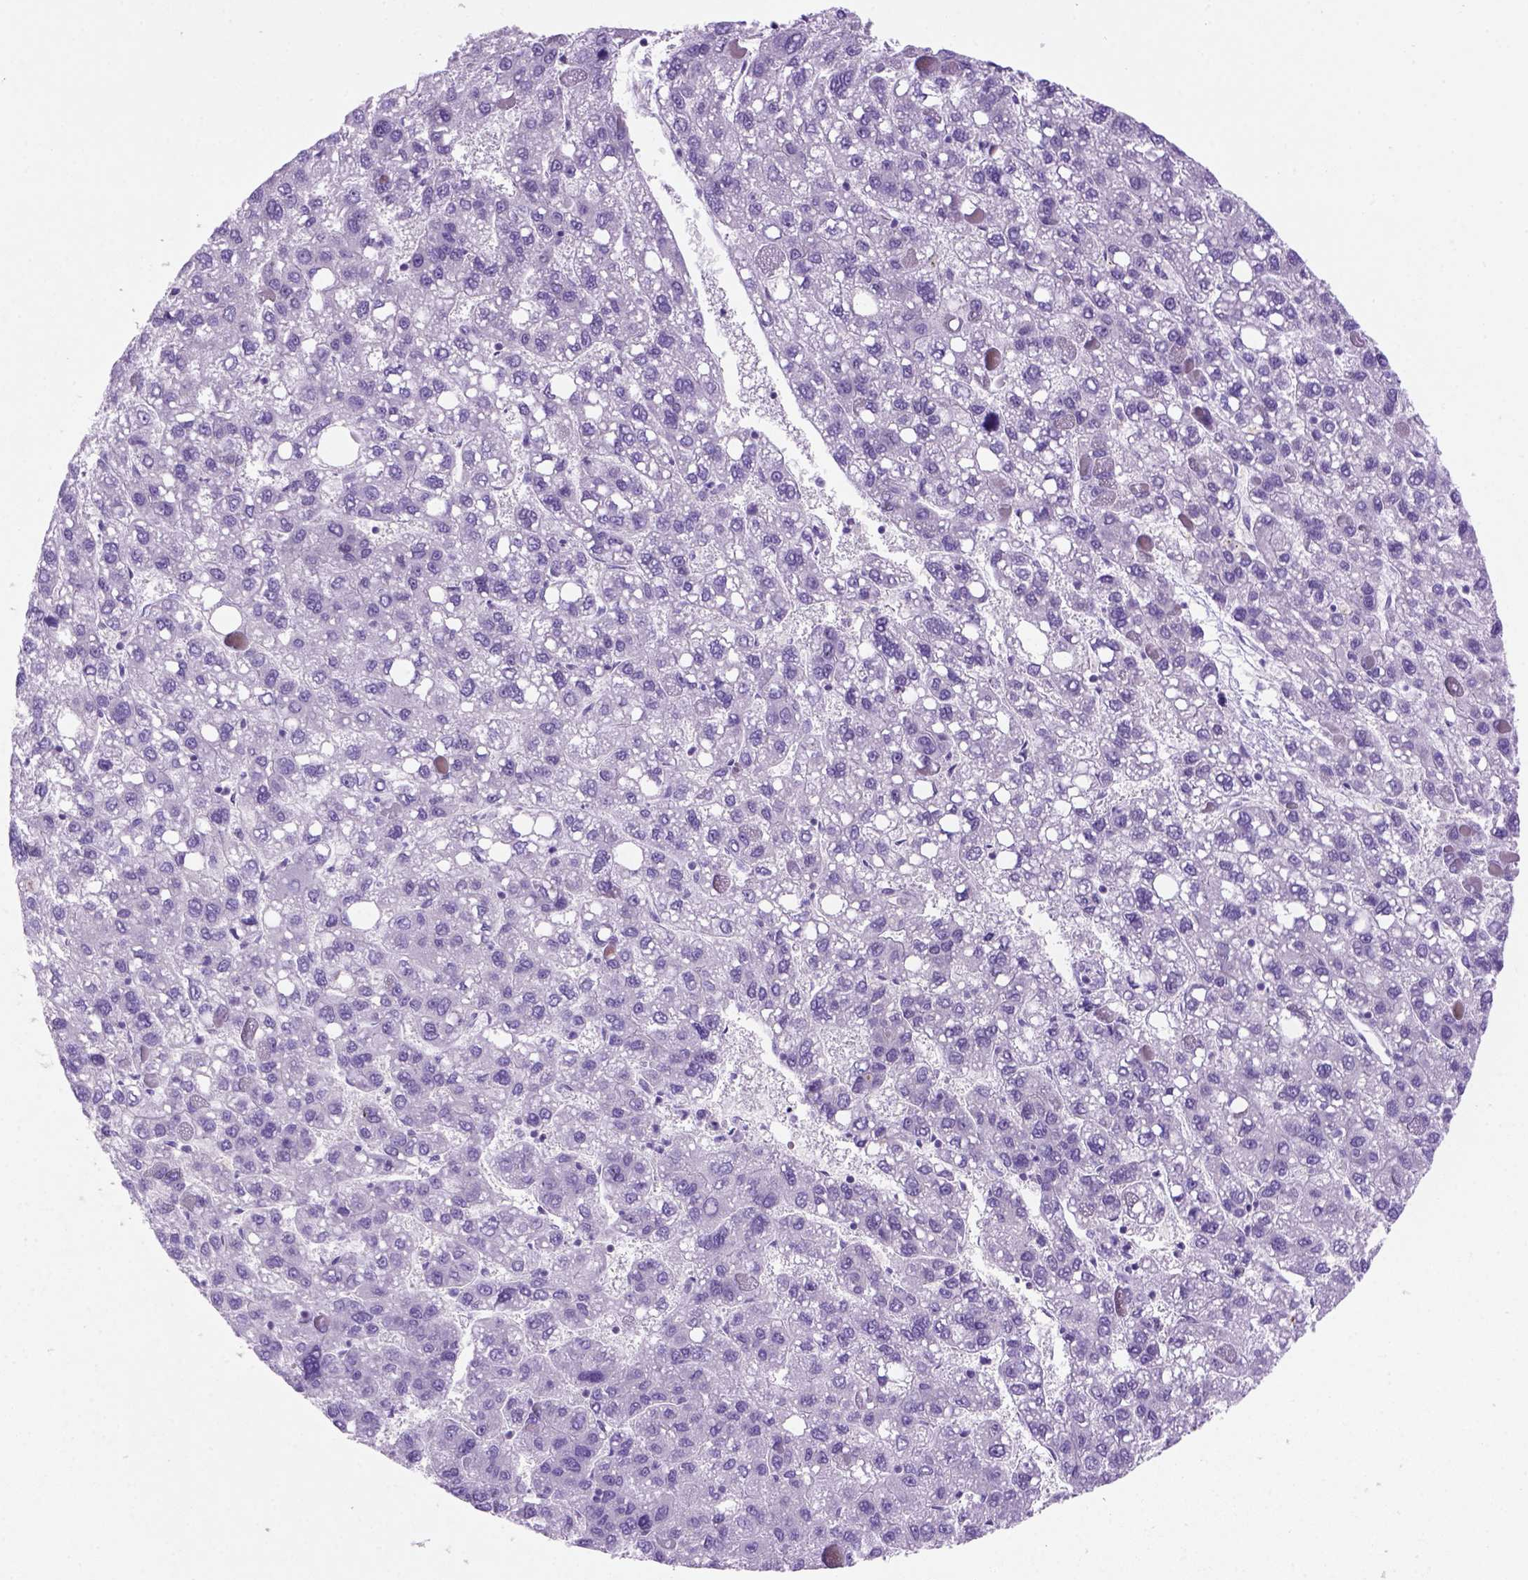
{"staining": {"intensity": "negative", "quantity": "none", "location": "none"}, "tissue": "liver cancer", "cell_type": "Tumor cells", "image_type": "cancer", "snomed": [{"axis": "morphology", "description": "Carcinoma, Hepatocellular, NOS"}, {"axis": "topography", "description": "Liver"}], "caption": "This is an immunohistochemistry (IHC) histopathology image of human liver cancer (hepatocellular carcinoma). There is no positivity in tumor cells.", "gene": "MGMT", "patient": {"sex": "female", "age": 82}}